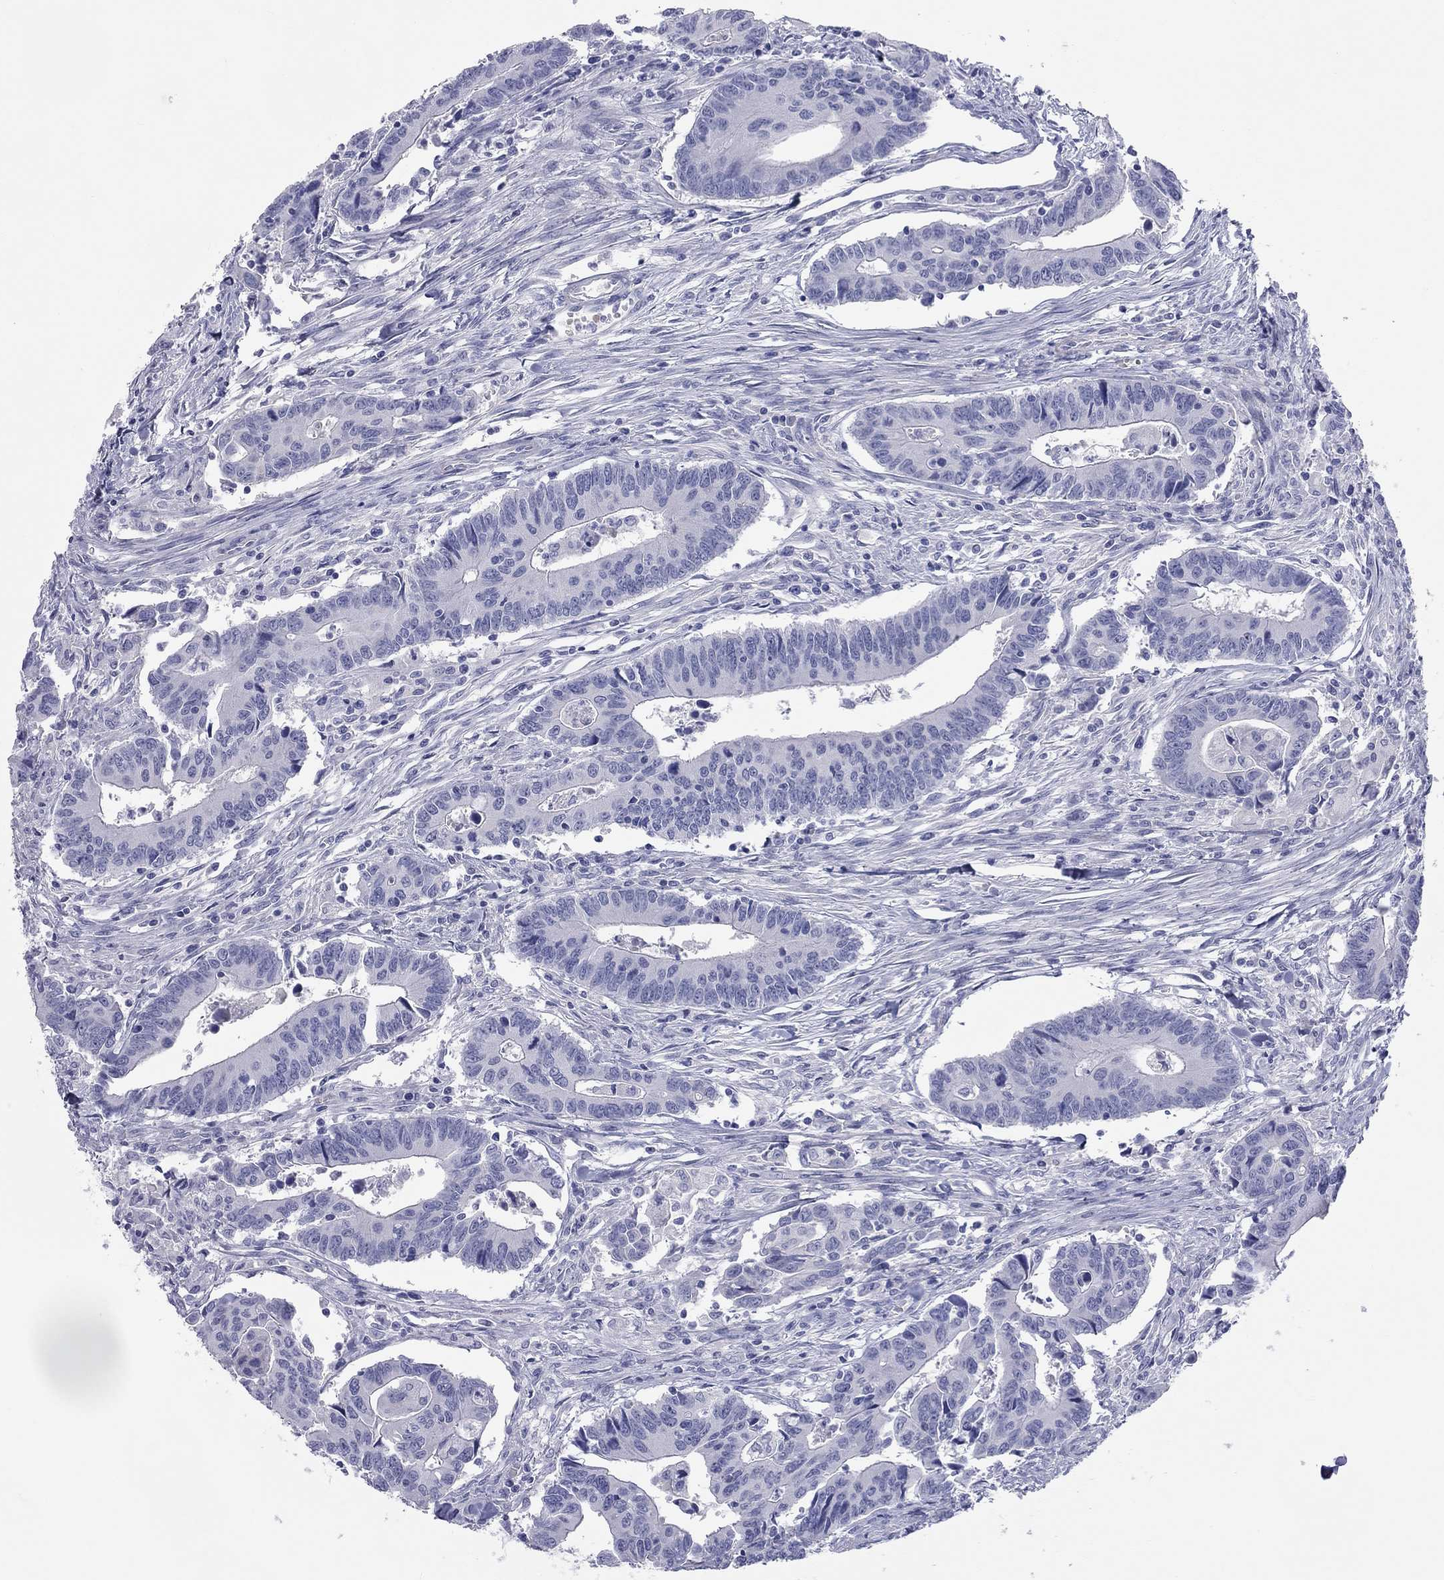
{"staining": {"intensity": "negative", "quantity": "none", "location": "none"}, "tissue": "colorectal cancer", "cell_type": "Tumor cells", "image_type": "cancer", "snomed": [{"axis": "morphology", "description": "Adenocarcinoma, NOS"}, {"axis": "topography", "description": "Rectum"}], "caption": "Immunohistochemical staining of human colorectal cancer (adenocarcinoma) reveals no significant positivity in tumor cells. (DAB (3,3'-diaminobenzidine) immunohistochemistry visualized using brightfield microscopy, high magnification).", "gene": "PCDHGC5", "patient": {"sex": "male", "age": 67}}